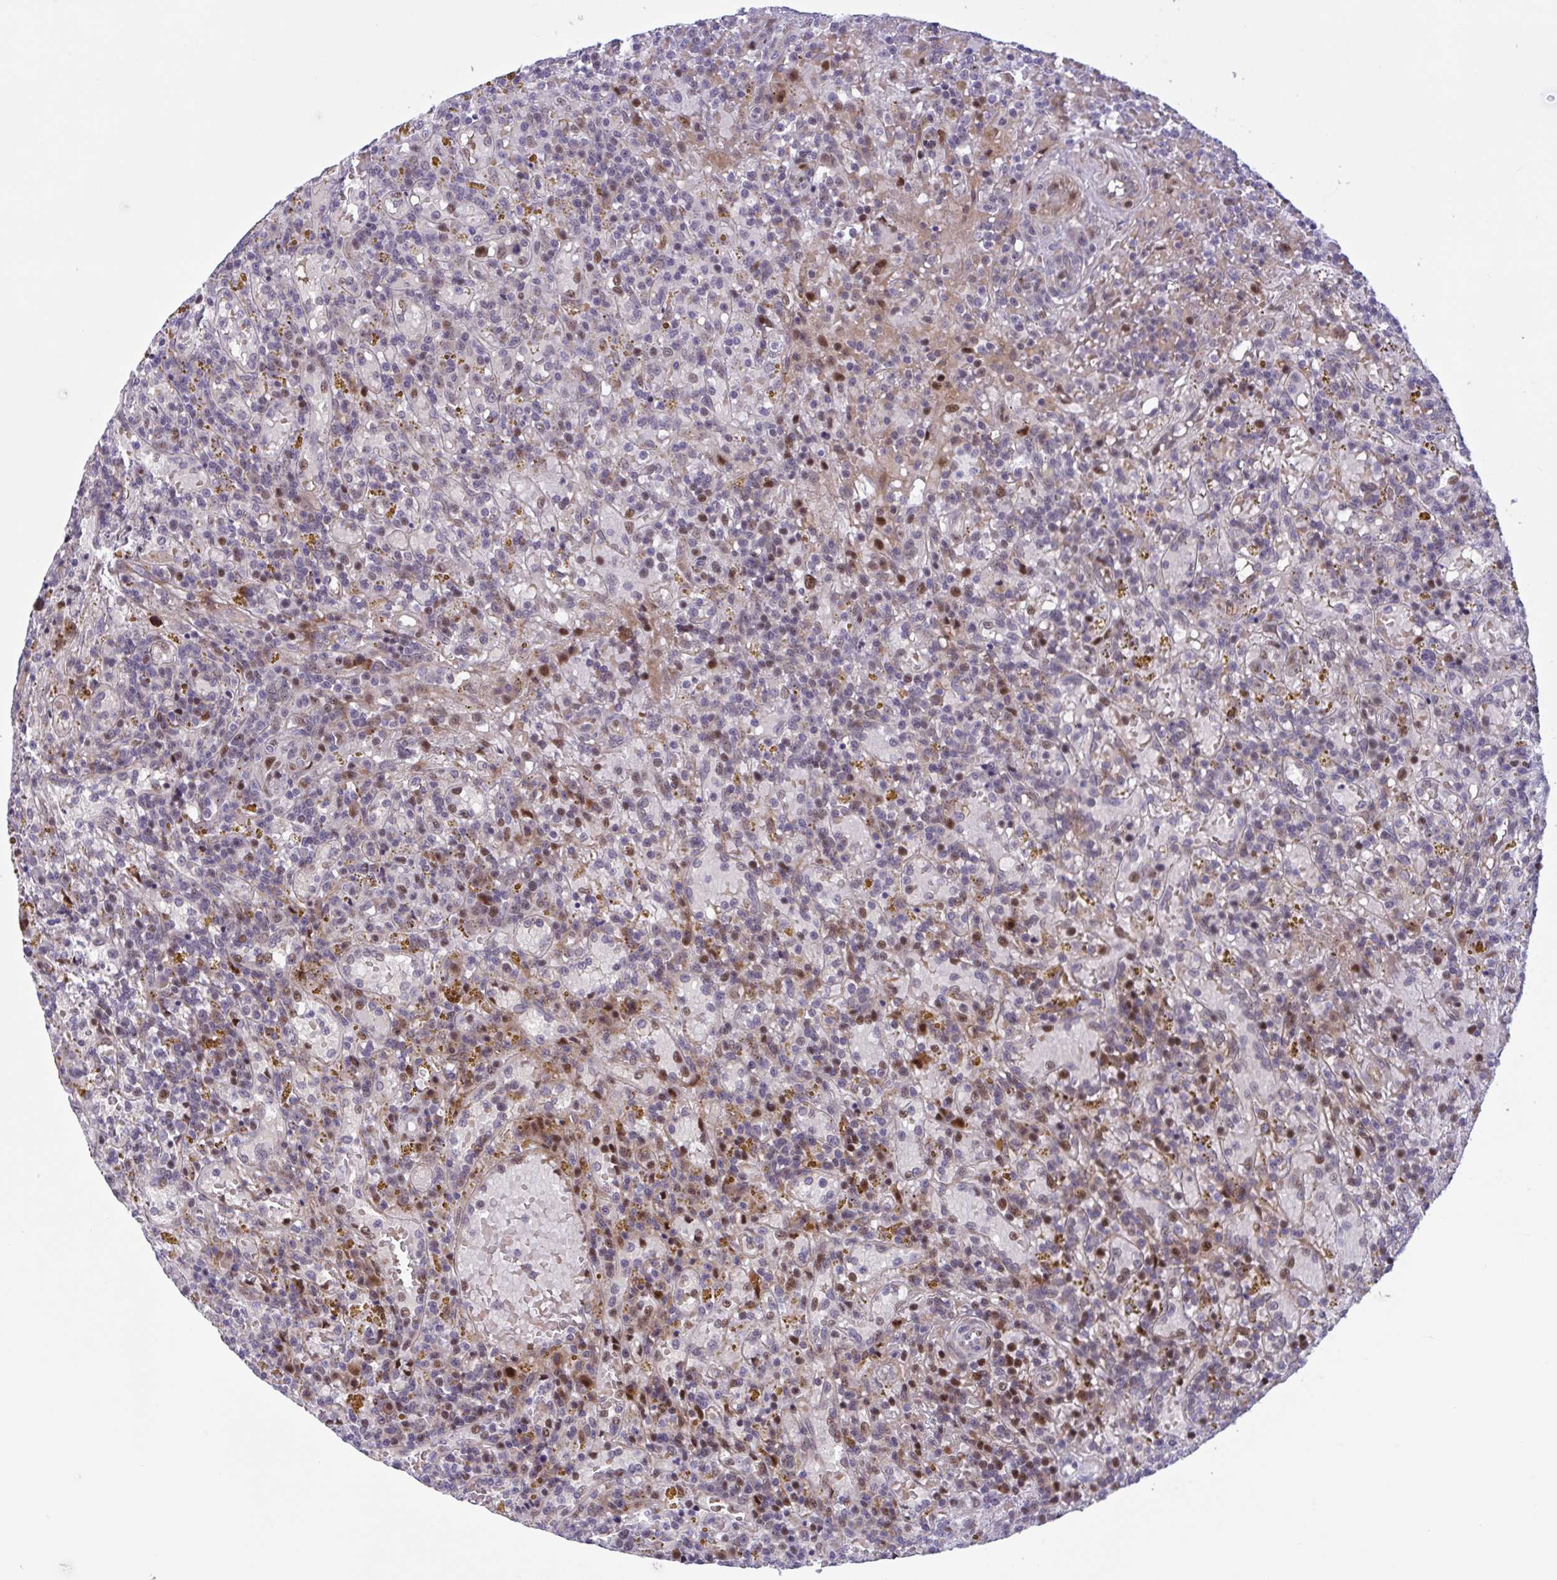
{"staining": {"intensity": "moderate", "quantity": "<25%", "location": "nuclear"}, "tissue": "lymphoma", "cell_type": "Tumor cells", "image_type": "cancer", "snomed": [{"axis": "morphology", "description": "Malignant lymphoma, non-Hodgkin's type, Low grade"}, {"axis": "topography", "description": "Spleen"}], "caption": "This histopathology image shows immunohistochemistry staining of human lymphoma, with low moderate nuclear expression in about <25% of tumor cells.", "gene": "RBL1", "patient": {"sex": "female", "age": 65}}